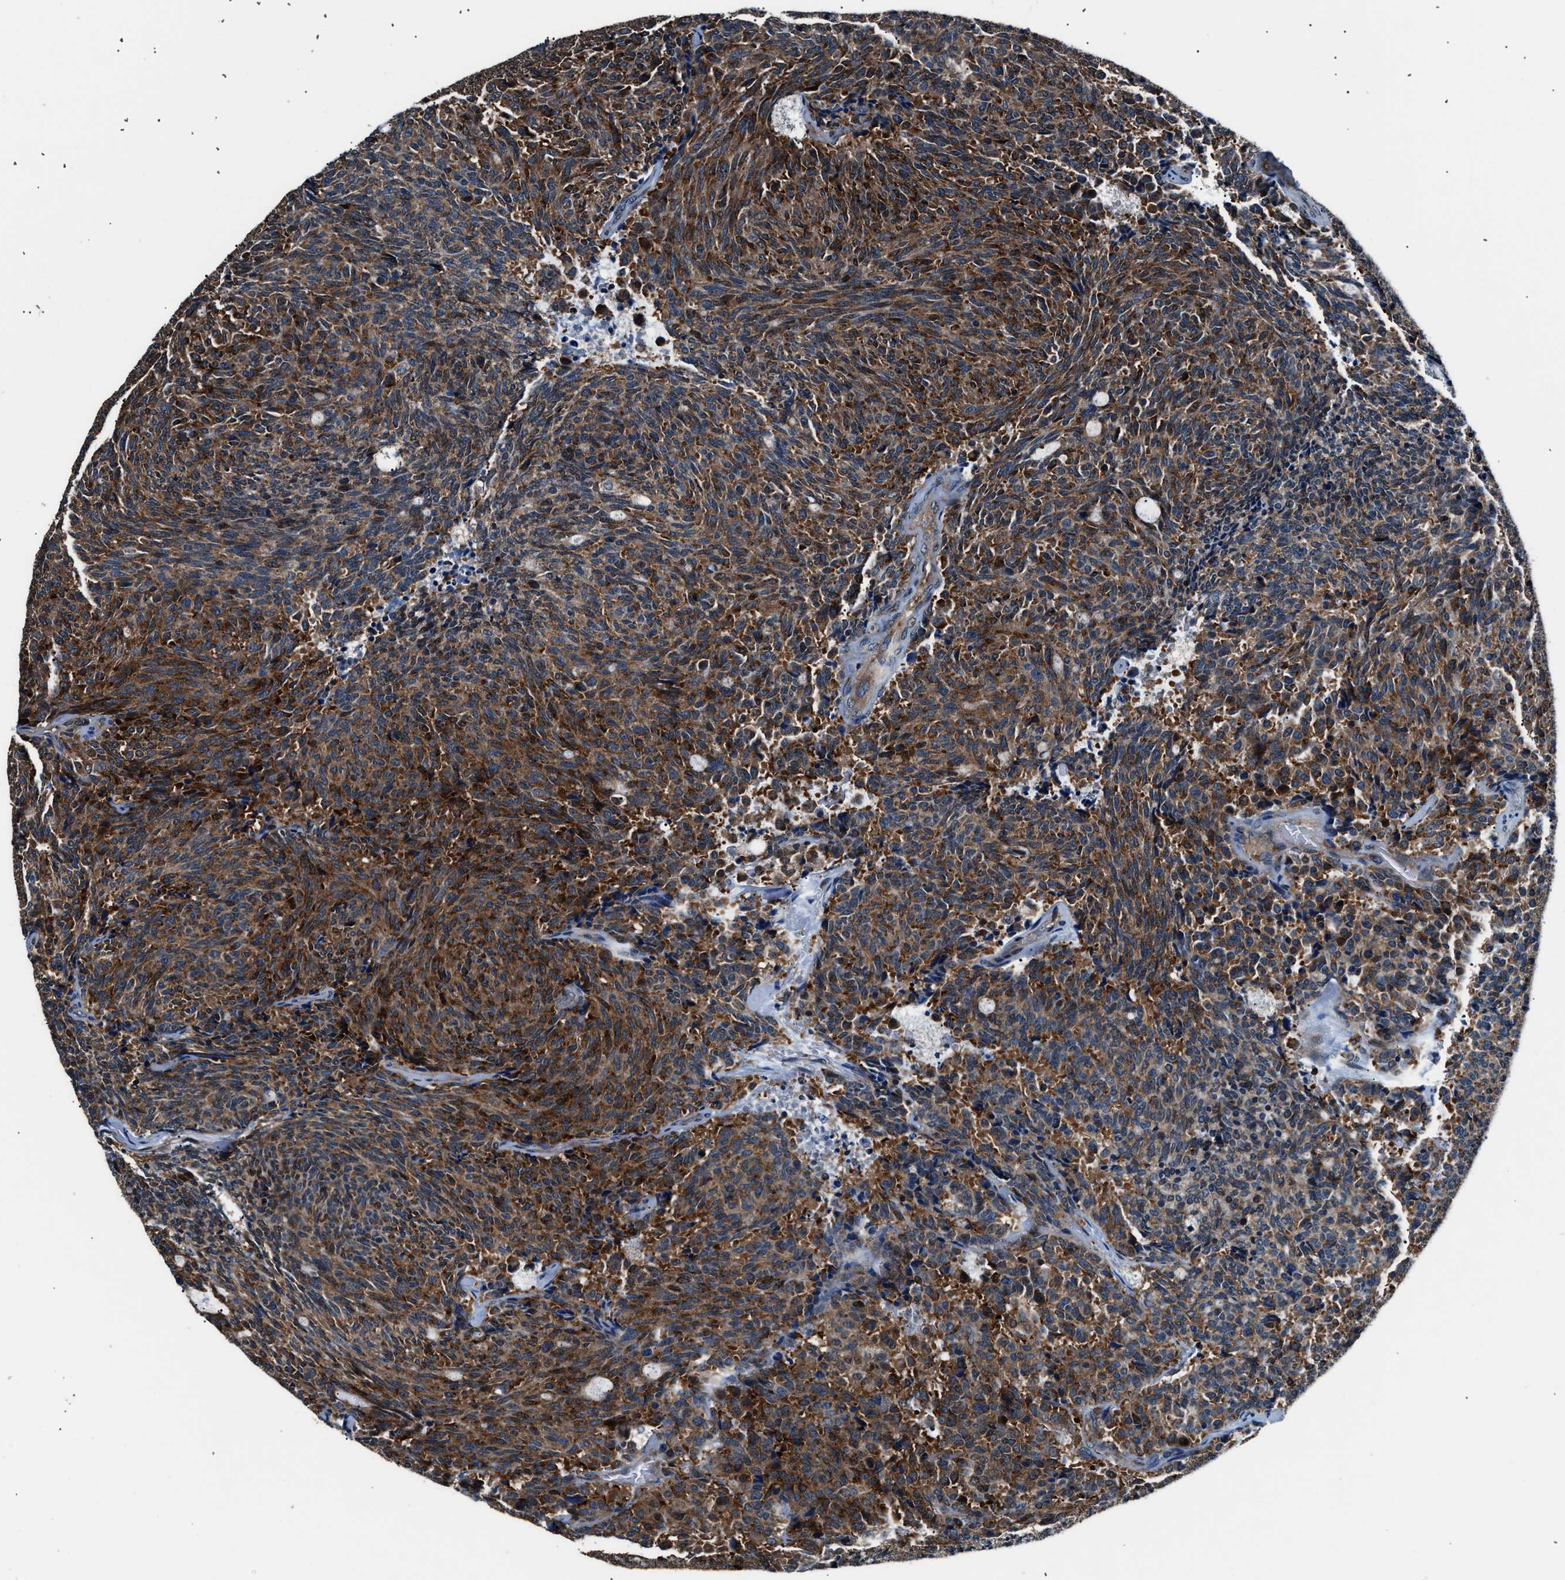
{"staining": {"intensity": "strong", "quantity": ">75%", "location": "cytoplasmic/membranous"}, "tissue": "carcinoid", "cell_type": "Tumor cells", "image_type": "cancer", "snomed": [{"axis": "morphology", "description": "Carcinoid, malignant, NOS"}, {"axis": "topography", "description": "Pancreas"}], "caption": "Carcinoid was stained to show a protein in brown. There is high levels of strong cytoplasmic/membranous staining in about >75% of tumor cells.", "gene": "IMPDH2", "patient": {"sex": "female", "age": 54}}